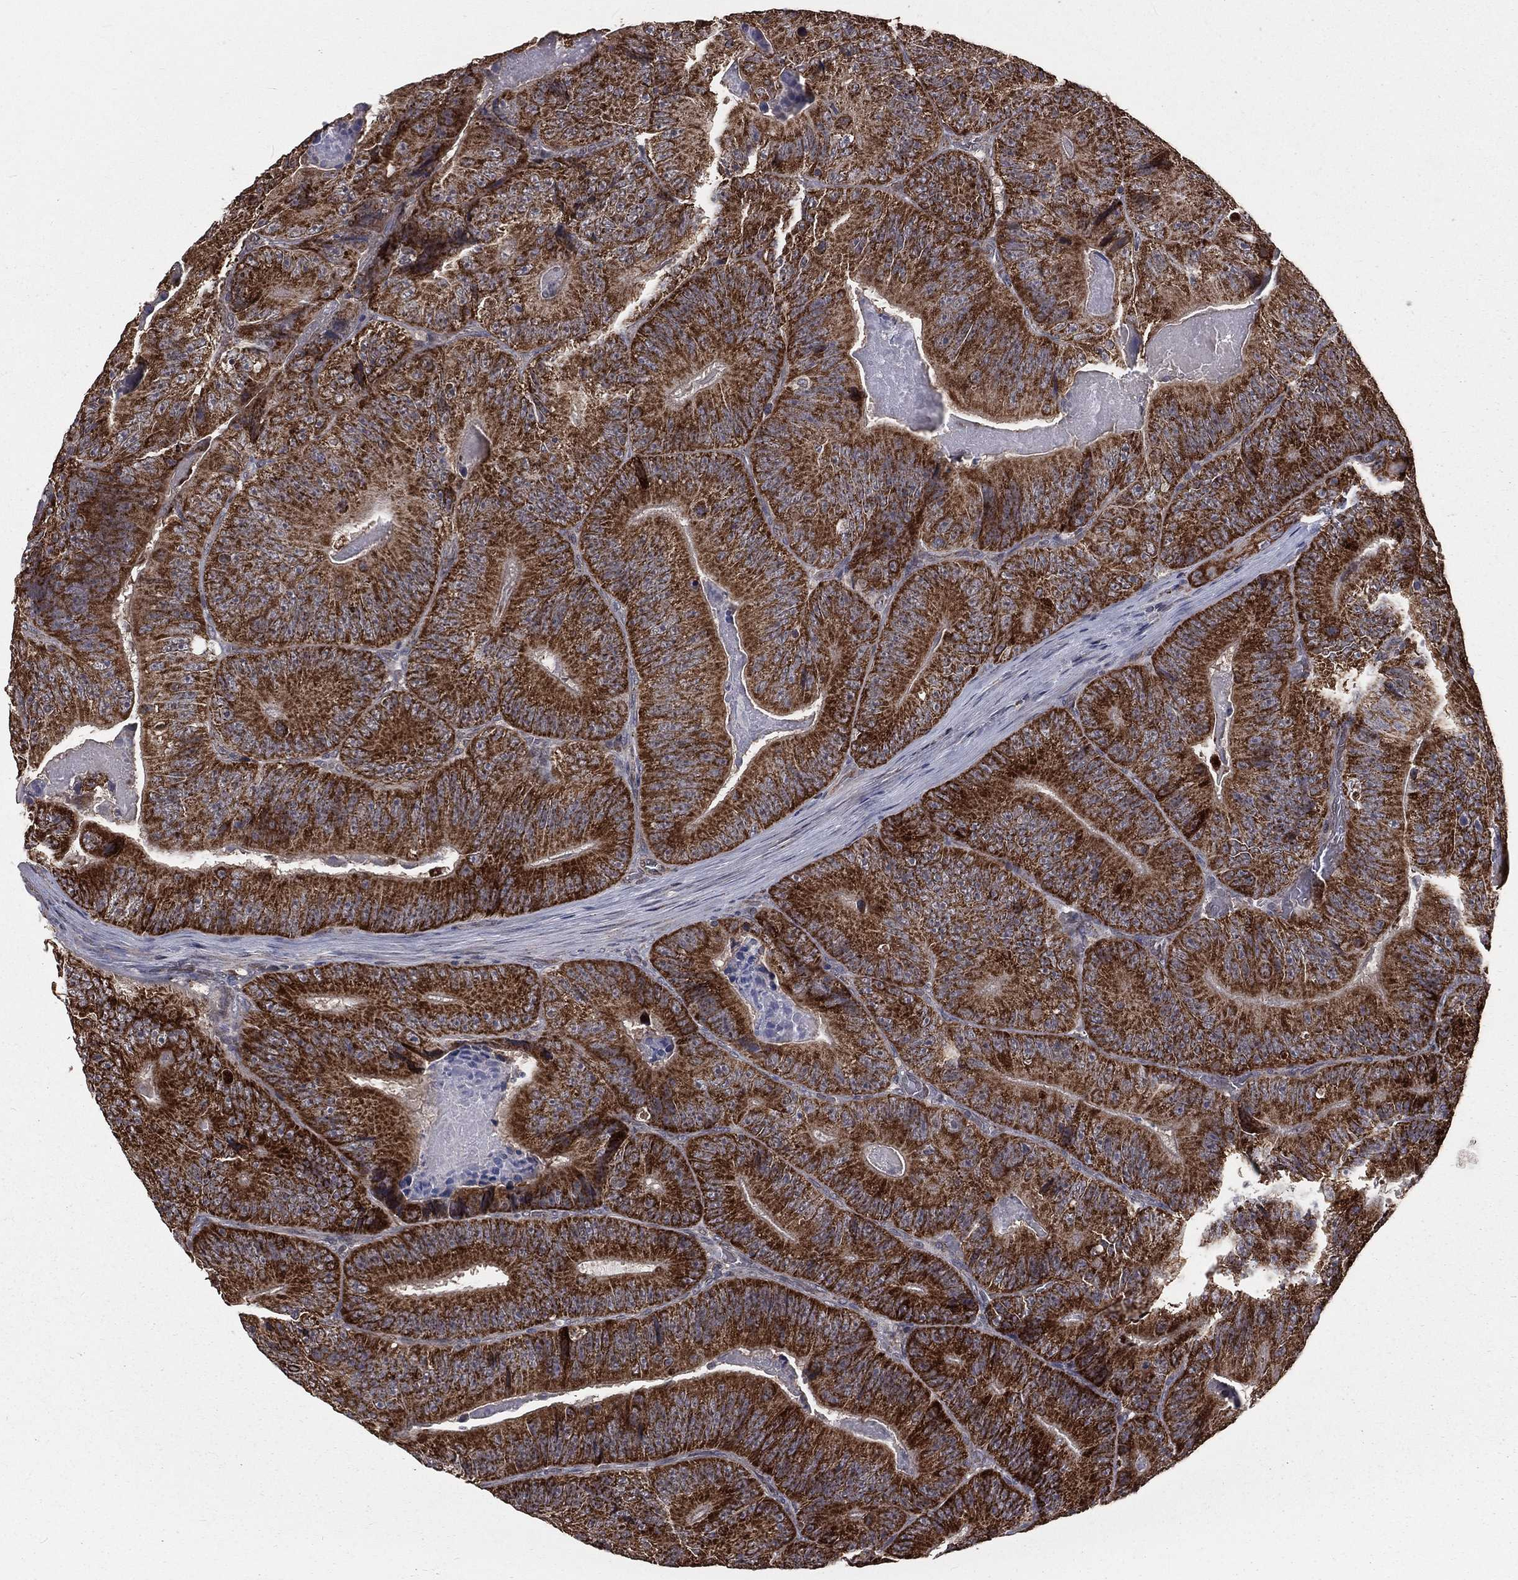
{"staining": {"intensity": "strong", "quantity": ">75%", "location": "cytoplasmic/membranous"}, "tissue": "colorectal cancer", "cell_type": "Tumor cells", "image_type": "cancer", "snomed": [{"axis": "morphology", "description": "Adenocarcinoma, NOS"}, {"axis": "topography", "description": "Colon"}], "caption": "Strong cytoplasmic/membranous staining is appreciated in approximately >75% of tumor cells in colorectal cancer (adenocarcinoma). (Stains: DAB (3,3'-diaminobenzidine) in brown, nuclei in blue, Microscopy: brightfield microscopy at high magnification).", "gene": "MRPL46", "patient": {"sex": "female", "age": 86}}